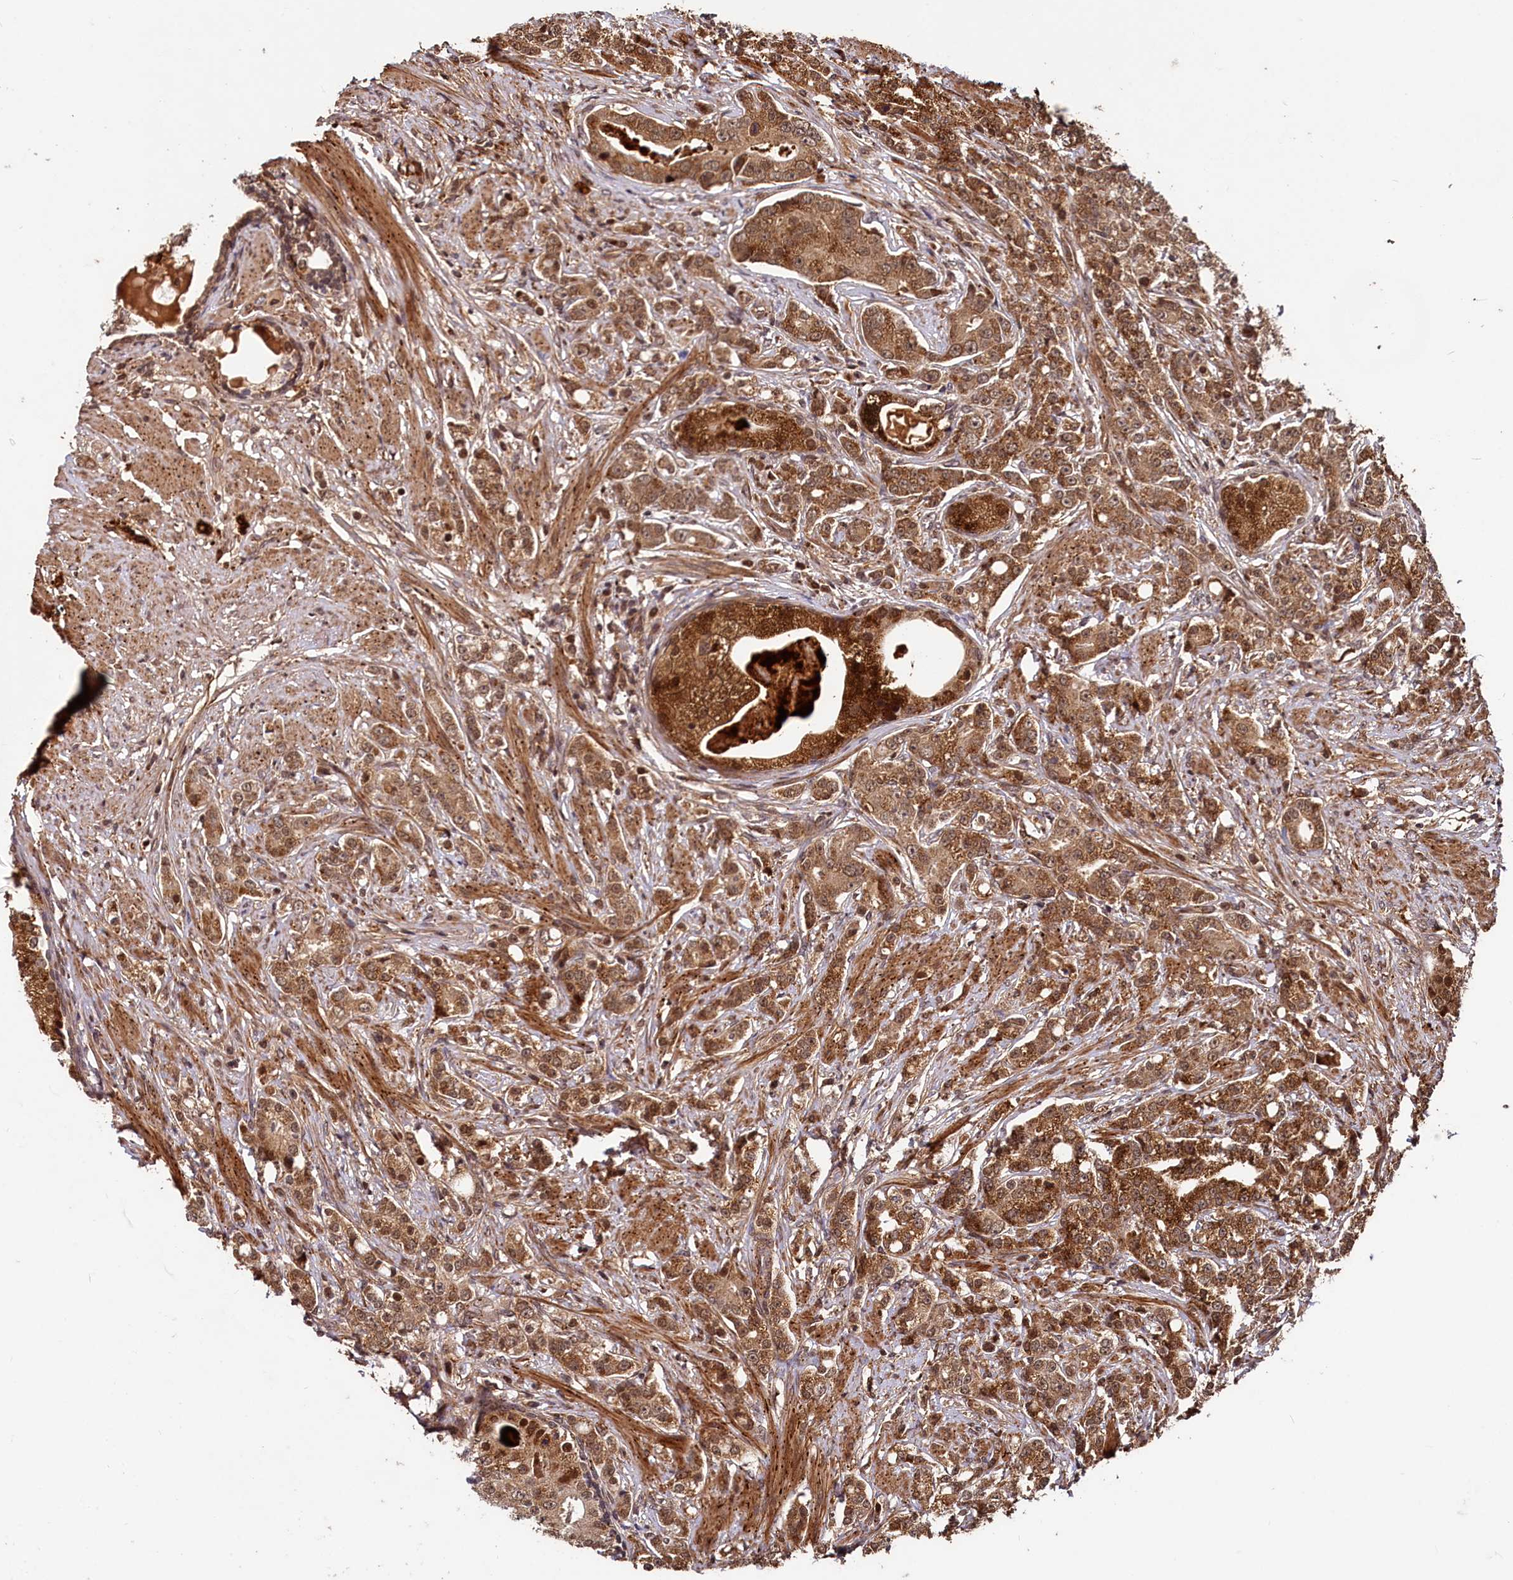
{"staining": {"intensity": "moderate", "quantity": ">75%", "location": "cytoplasmic/membranous,nuclear"}, "tissue": "prostate cancer", "cell_type": "Tumor cells", "image_type": "cancer", "snomed": [{"axis": "morphology", "description": "Adenocarcinoma, High grade"}, {"axis": "topography", "description": "Prostate"}], "caption": "About >75% of tumor cells in prostate high-grade adenocarcinoma demonstrate moderate cytoplasmic/membranous and nuclear protein staining as visualized by brown immunohistochemical staining.", "gene": "TRIM23", "patient": {"sex": "male", "age": 69}}